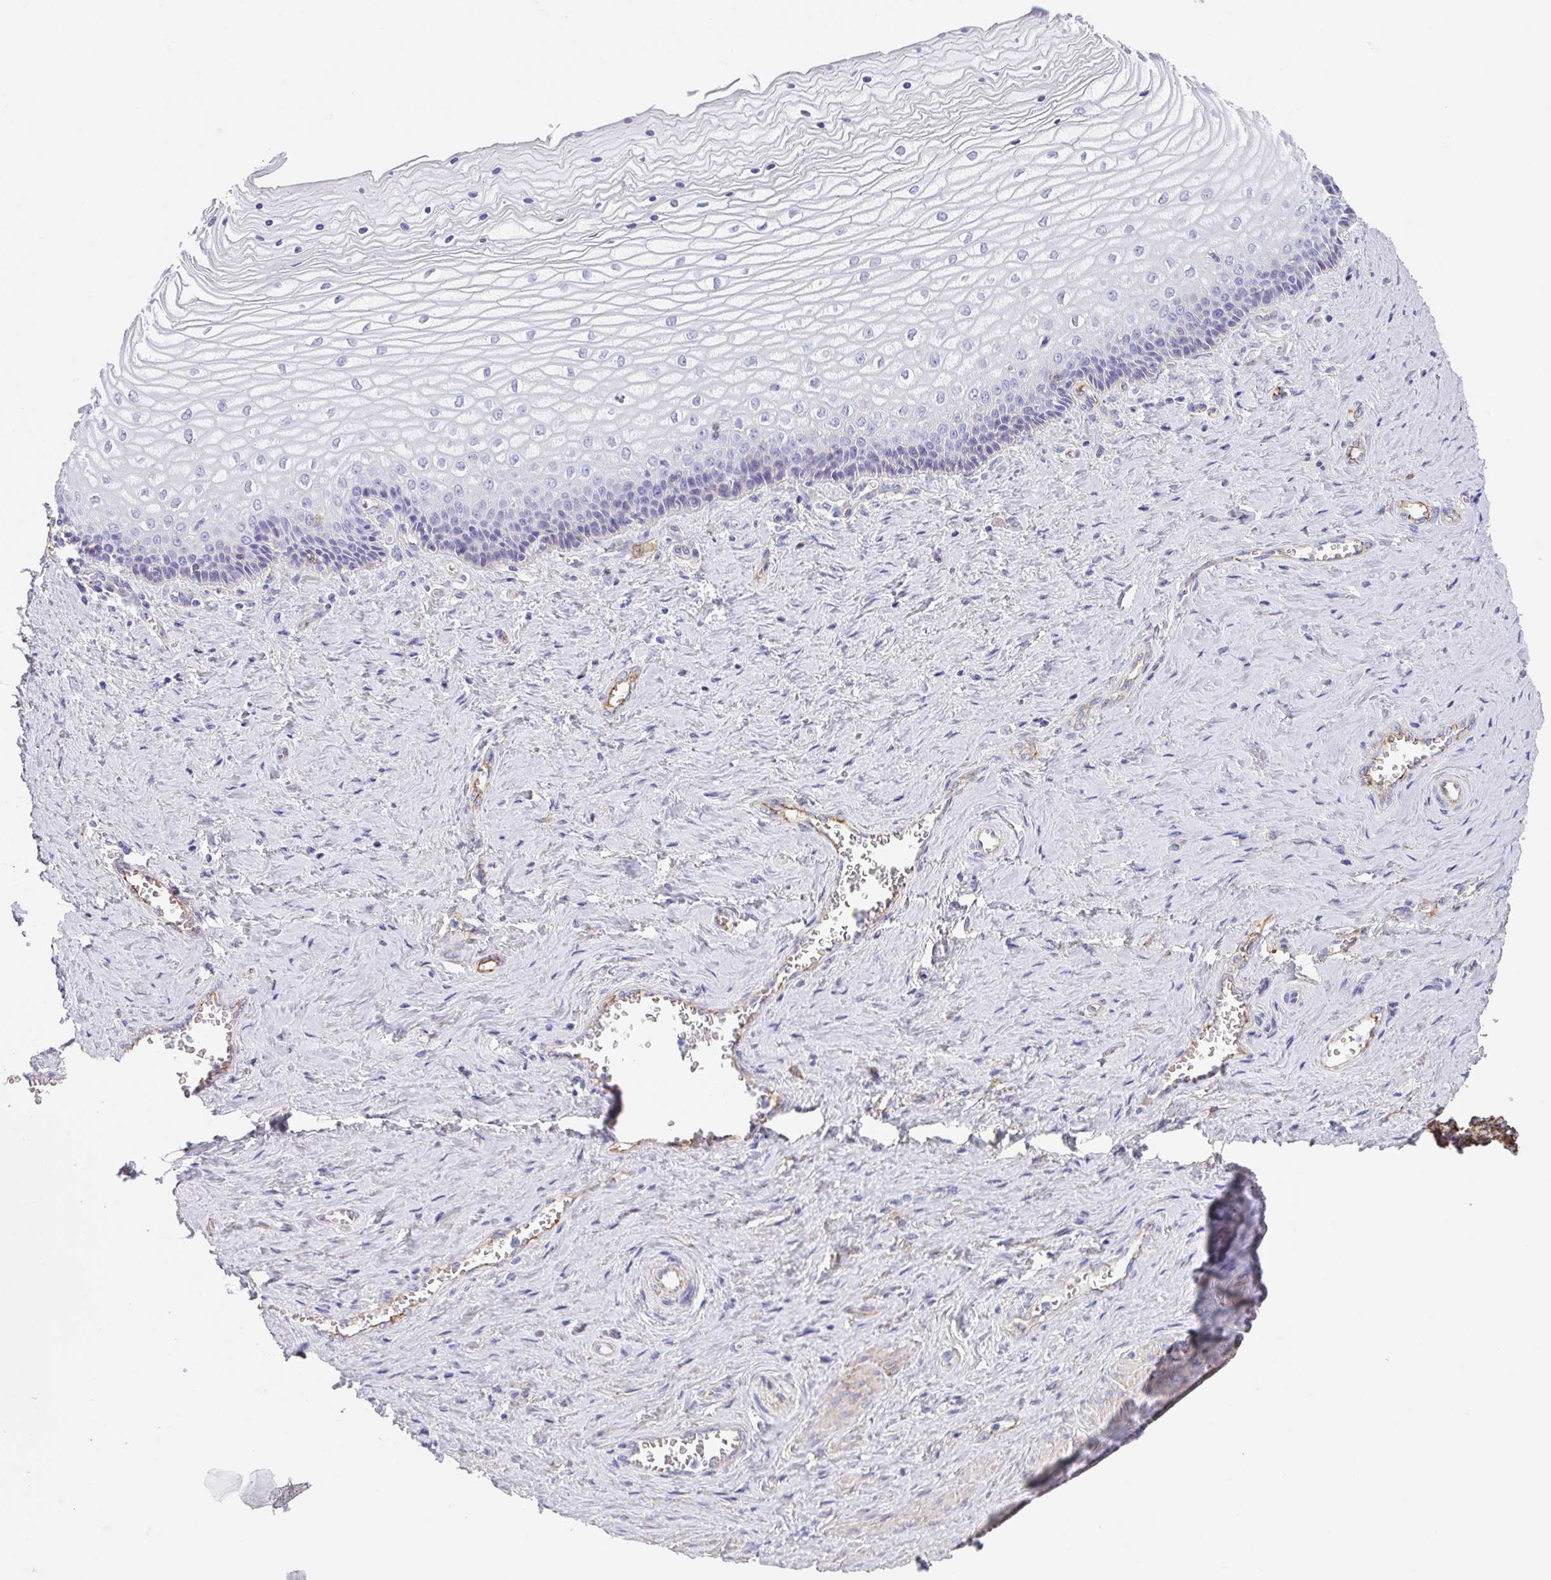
{"staining": {"intensity": "weak", "quantity": "<25%", "location": "cytoplasmic/membranous"}, "tissue": "vagina", "cell_type": "Squamous epithelial cells", "image_type": "normal", "snomed": [{"axis": "morphology", "description": "Normal tissue, NOS"}, {"axis": "topography", "description": "Vagina"}], "caption": "Squamous epithelial cells are negative for protein expression in unremarkable human vagina. Brightfield microscopy of immunohistochemistry stained with DAB (brown) and hematoxylin (blue), captured at high magnification.", "gene": "DBN1", "patient": {"sex": "female", "age": 45}}